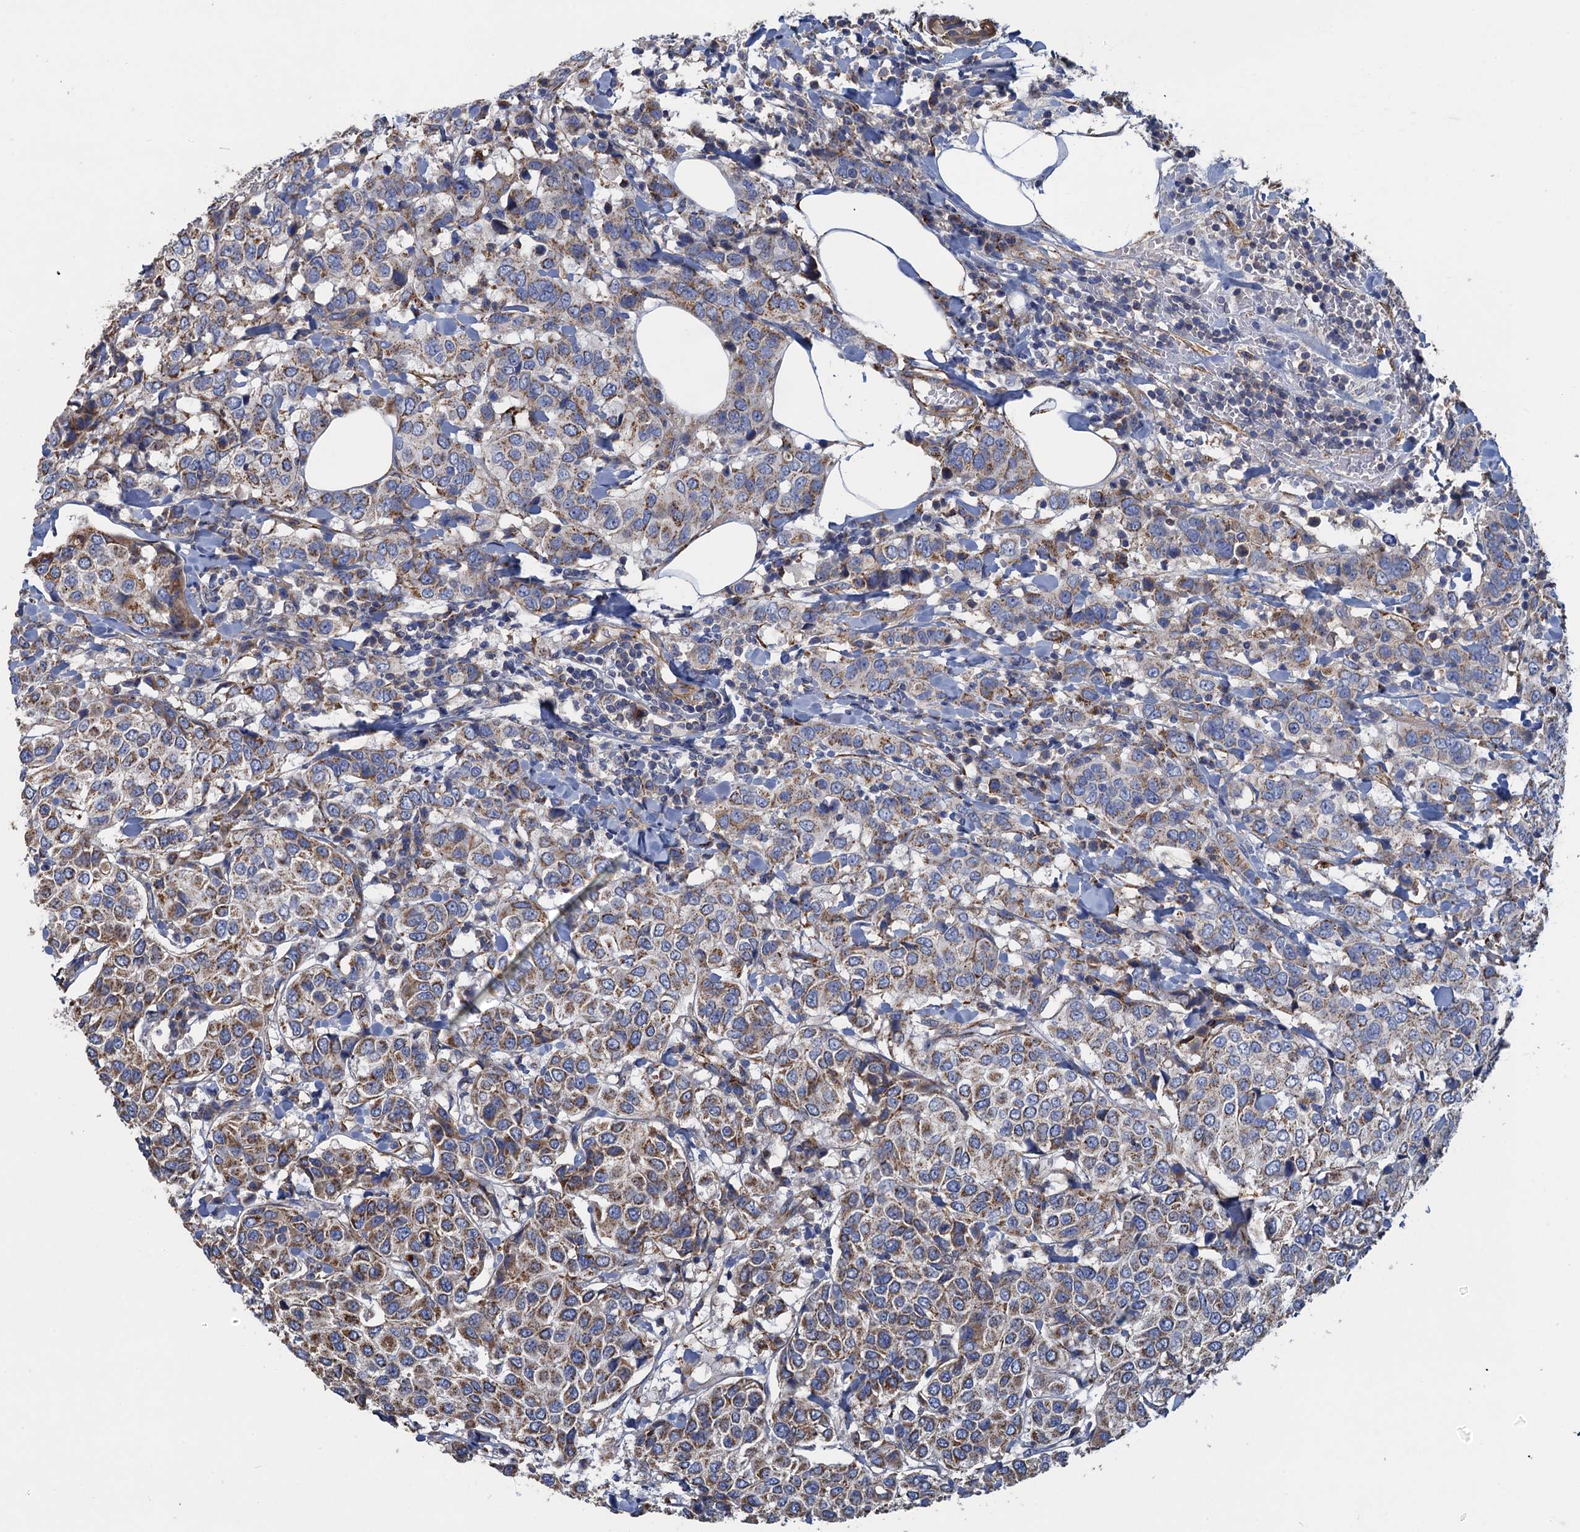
{"staining": {"intensity": "moderate", "quantity": "25%-75%", "location": "cytoplasmic/membranous"}, "tissue": "breast cancer", "cell_type": "Tumor cells", "image_type": "cancer", "snomed": [{"axis": "morphology", "description": "Duct carcinoma"}, {"axis": "topography", "description": "Breast"}], "caption": "A high-resolution micrograph shows immunohistochemistry staining of intraductal carcinoma (breast), which displays moderate cytoplasmic/membranous staining in about 25%-75% of tumor cells.", "gene": "GCSH", "patient": {"sex": "female", "age": 55}}